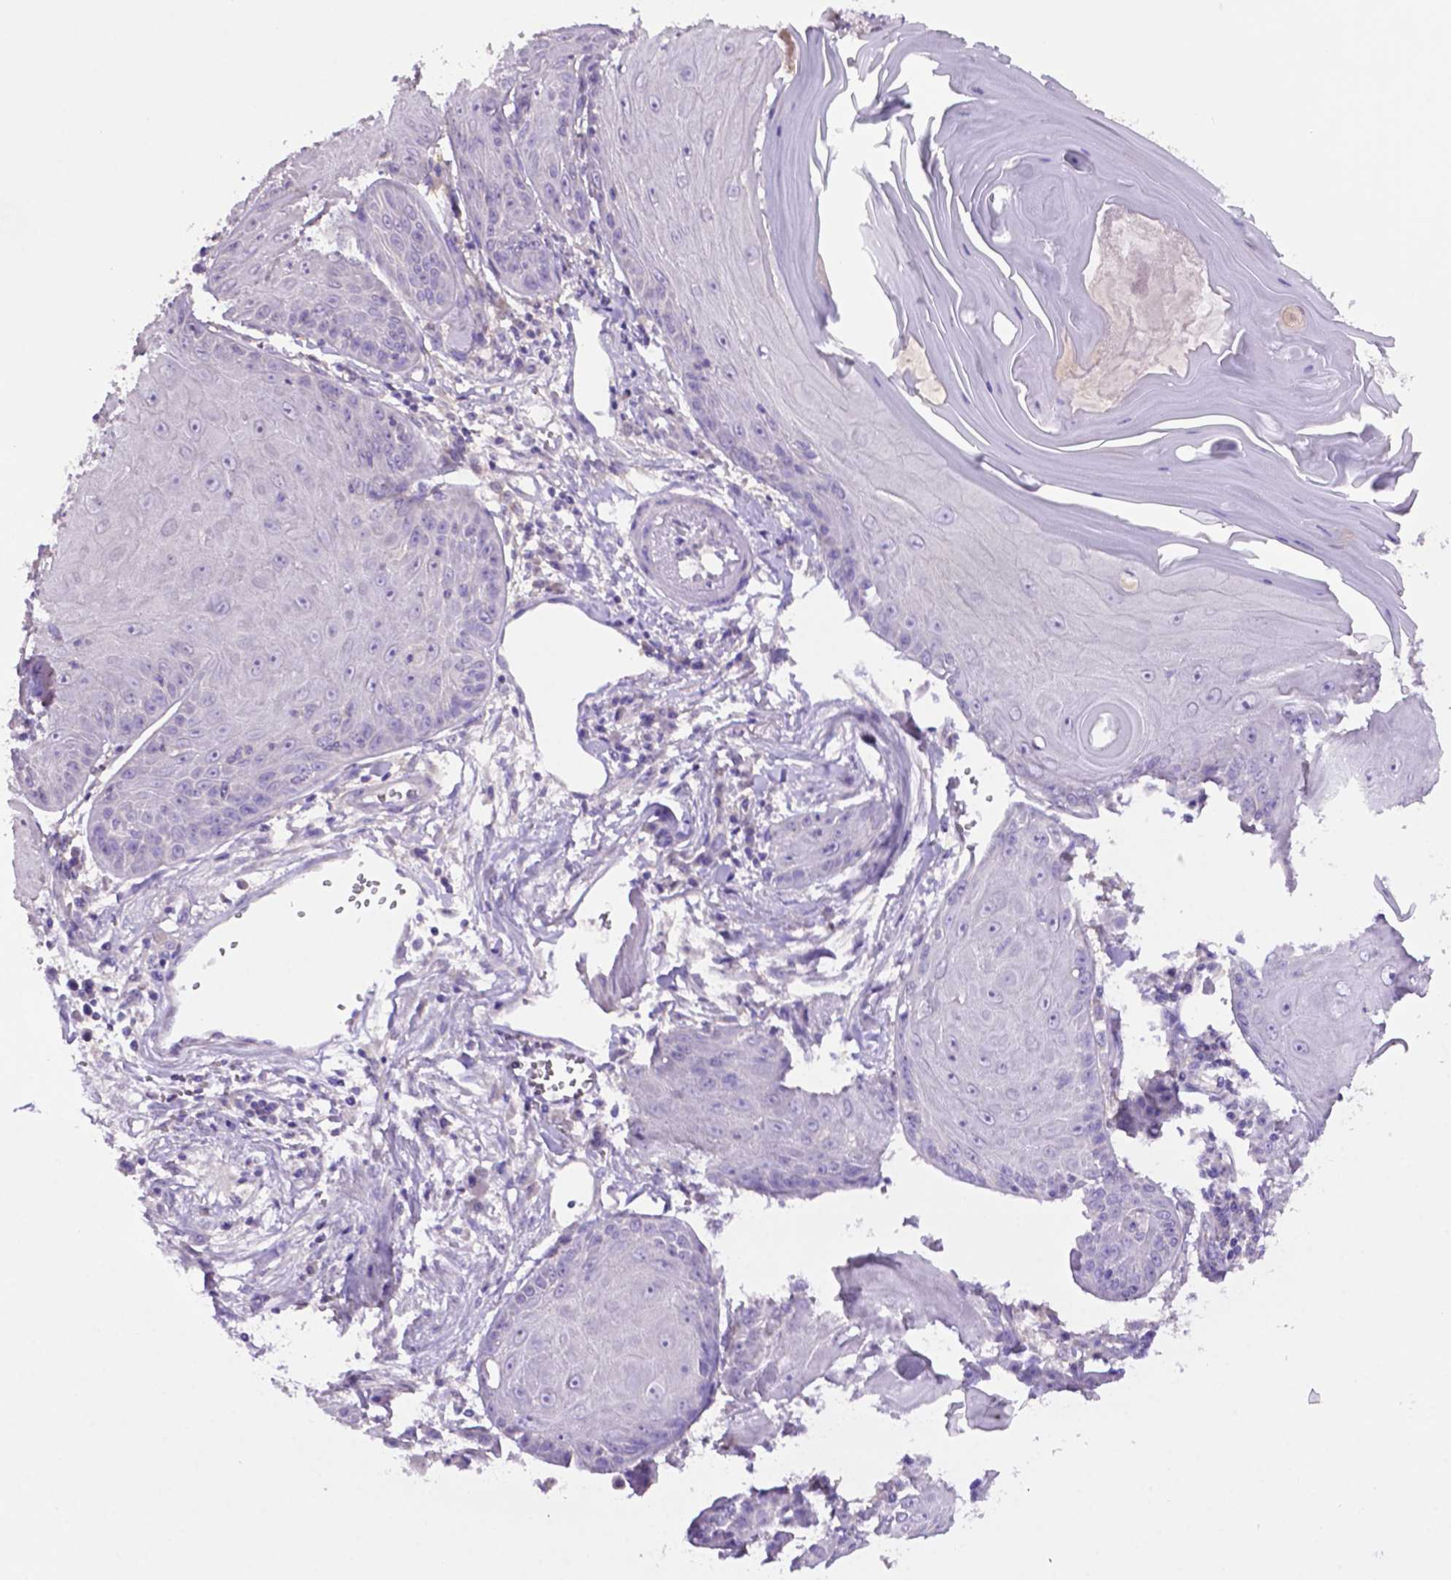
{"staining": {"intensity": "negative", "quantity": "none", "location": "none"}, "tissue": "skin cancer", "cell_type": "Tumor cells", "image_type": "cancer", "snomed": [{"axis": "morphology", "description": "Squamous cell carcinoma, NOS"}, {"axis": "topography", "description": "Skin"}, {"axis": "topography", "description": "Vulva"}], "caption": "Immunohistochemistry (IHC) photomicrograph of human skin cancer stained for a protein (brown), which demonstrates no positivity in tumor cells. (DAB (3,3'-diaminobenzidine) immunohistochemistry (IHC) with hematoxylin counter stain).", "gene": "PRPS2", "patient": {"sex": "female", "age": 85}}